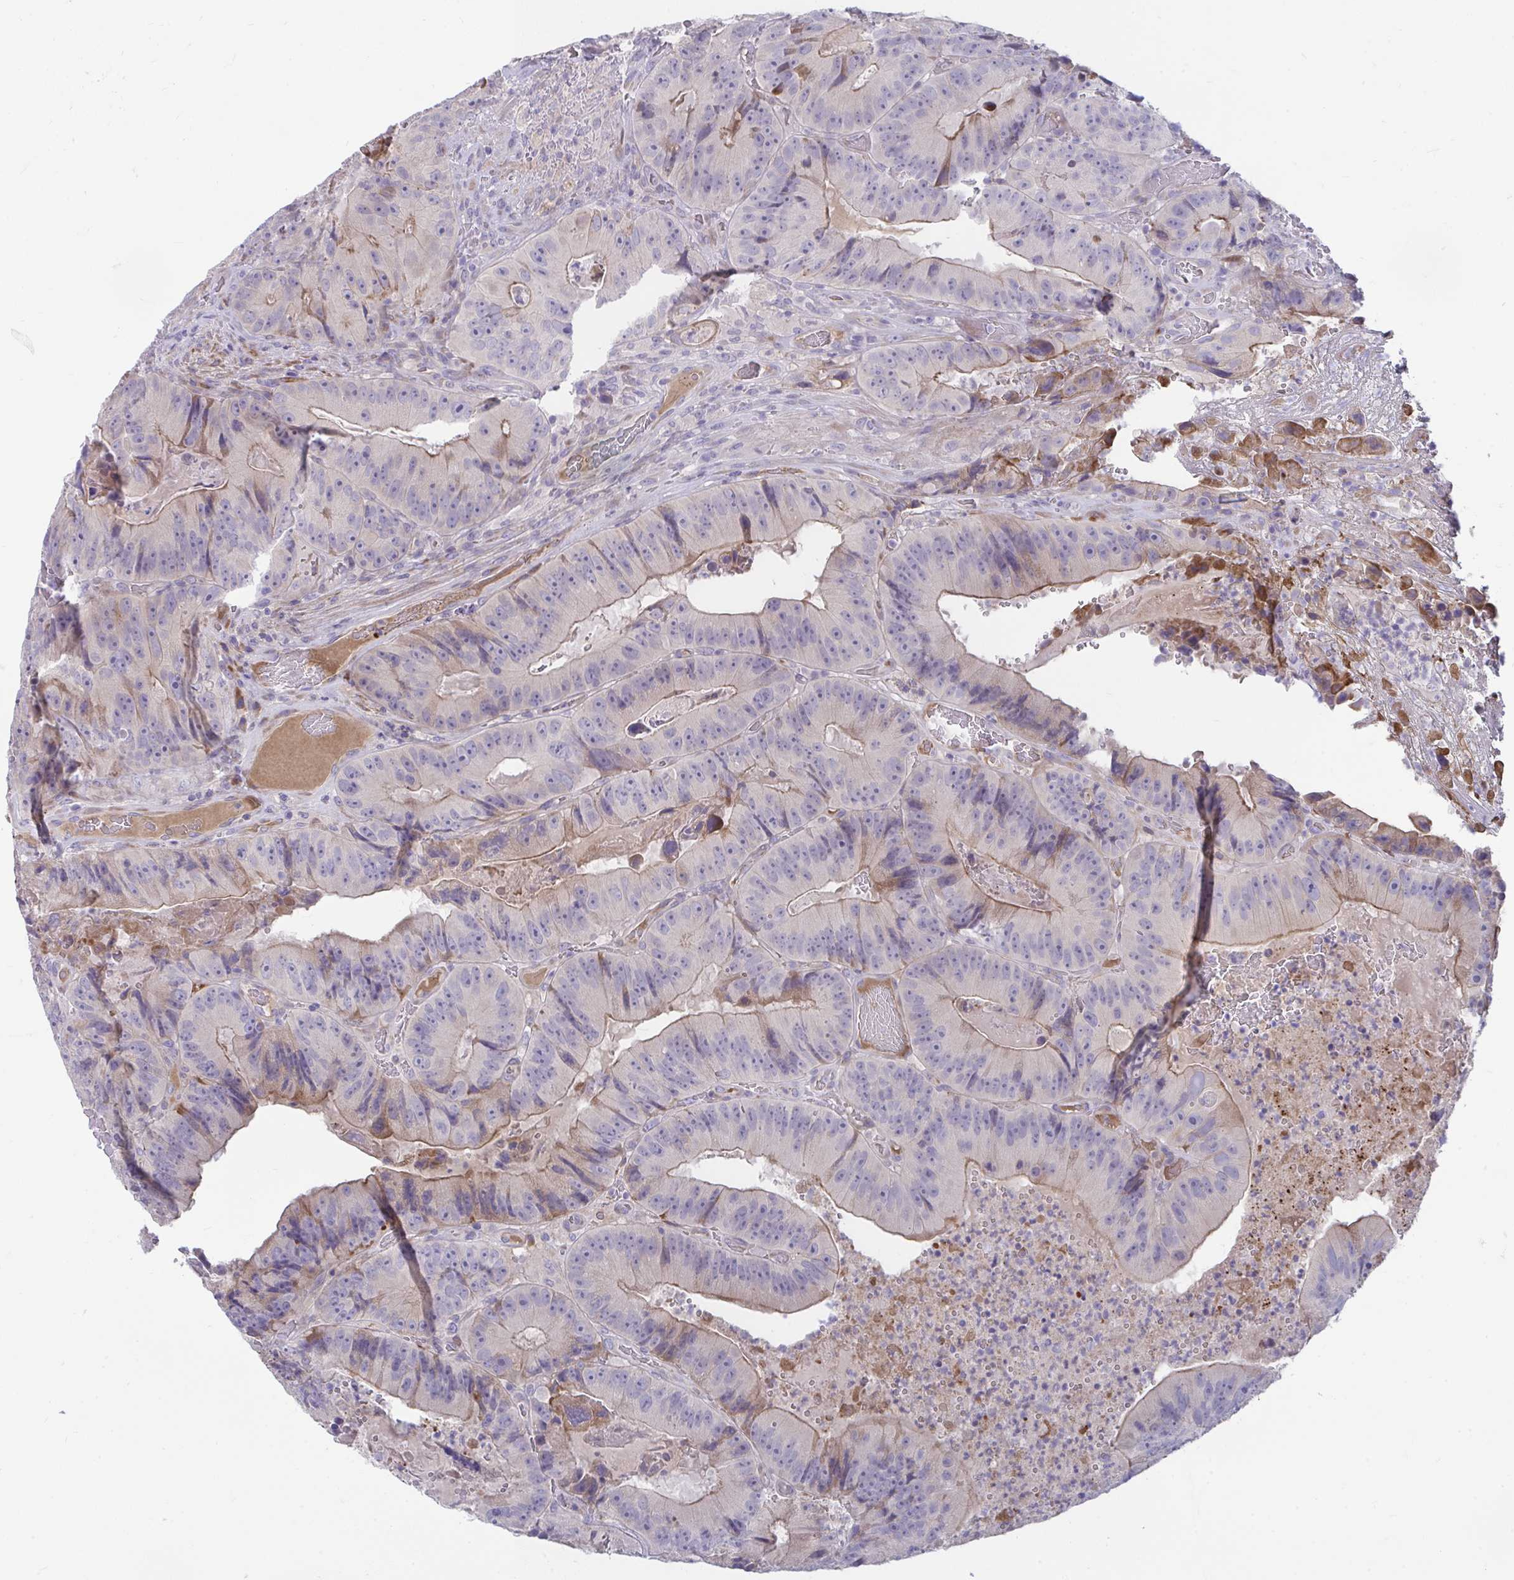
{"staining": {"intensity": "moderate", "quantity": "<25%", "location": "cytoplasmic/membranous"}, "tissue": "colorectal cancer", "cell_type": "Tumor cells", "image_type": "cancer", "snomed": [{"axis": "morphology", "description": "Adenocarcinoma, NOS"}, {"axis": "topography", "description": "Colon"}], "caption": "This histopathology image shows immunohistochemistry (IHC) staining of colorectal cancer (adenocarcinoma), with low moderate cytoplasmic/membranous positivity in about <25% of tumor cells.", "gene": "PIGZ", "patient": {"sex": "female", "age": 86}}